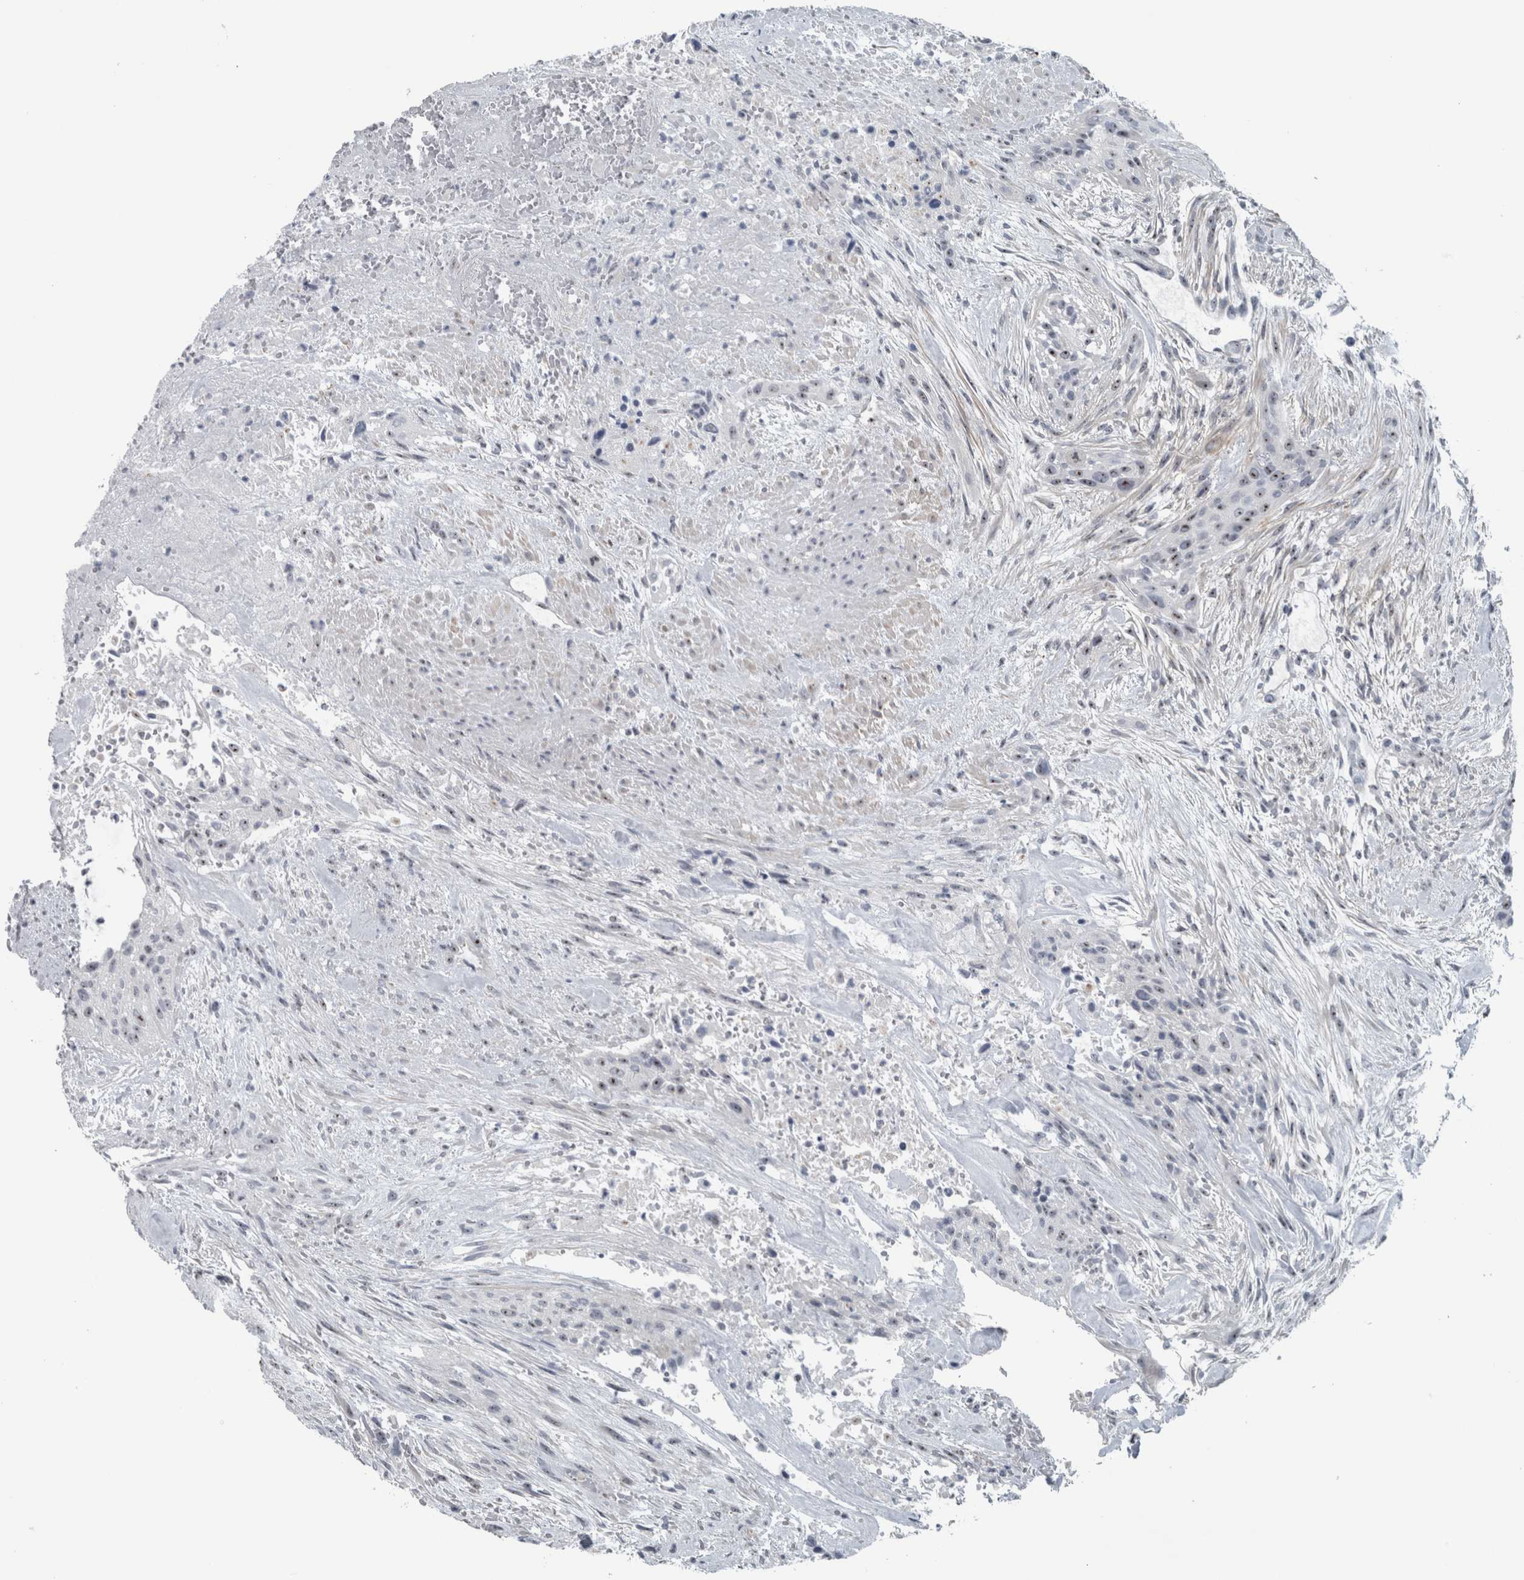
{"staining": {"intensity": "weak", "quantity": ">75%", "location": "nuclear"}, "tissue": "urothelial cancer", "cell_type": "Tumor cells", "image_type": "cancer", "snomed": [{"axis": "morphology", "description": "Urothelial carcinoma, High grade"}, {"axis": "topography", "description": "Urinary bladder"}], "caption": "Urothelial cancer tissue demonstrates weak nuclear staining in approximately >75% of tumor cells, visualized by immunohistochemistry.", "gene": "UTP6", "patient": {"sex": "male", "age": 35}}